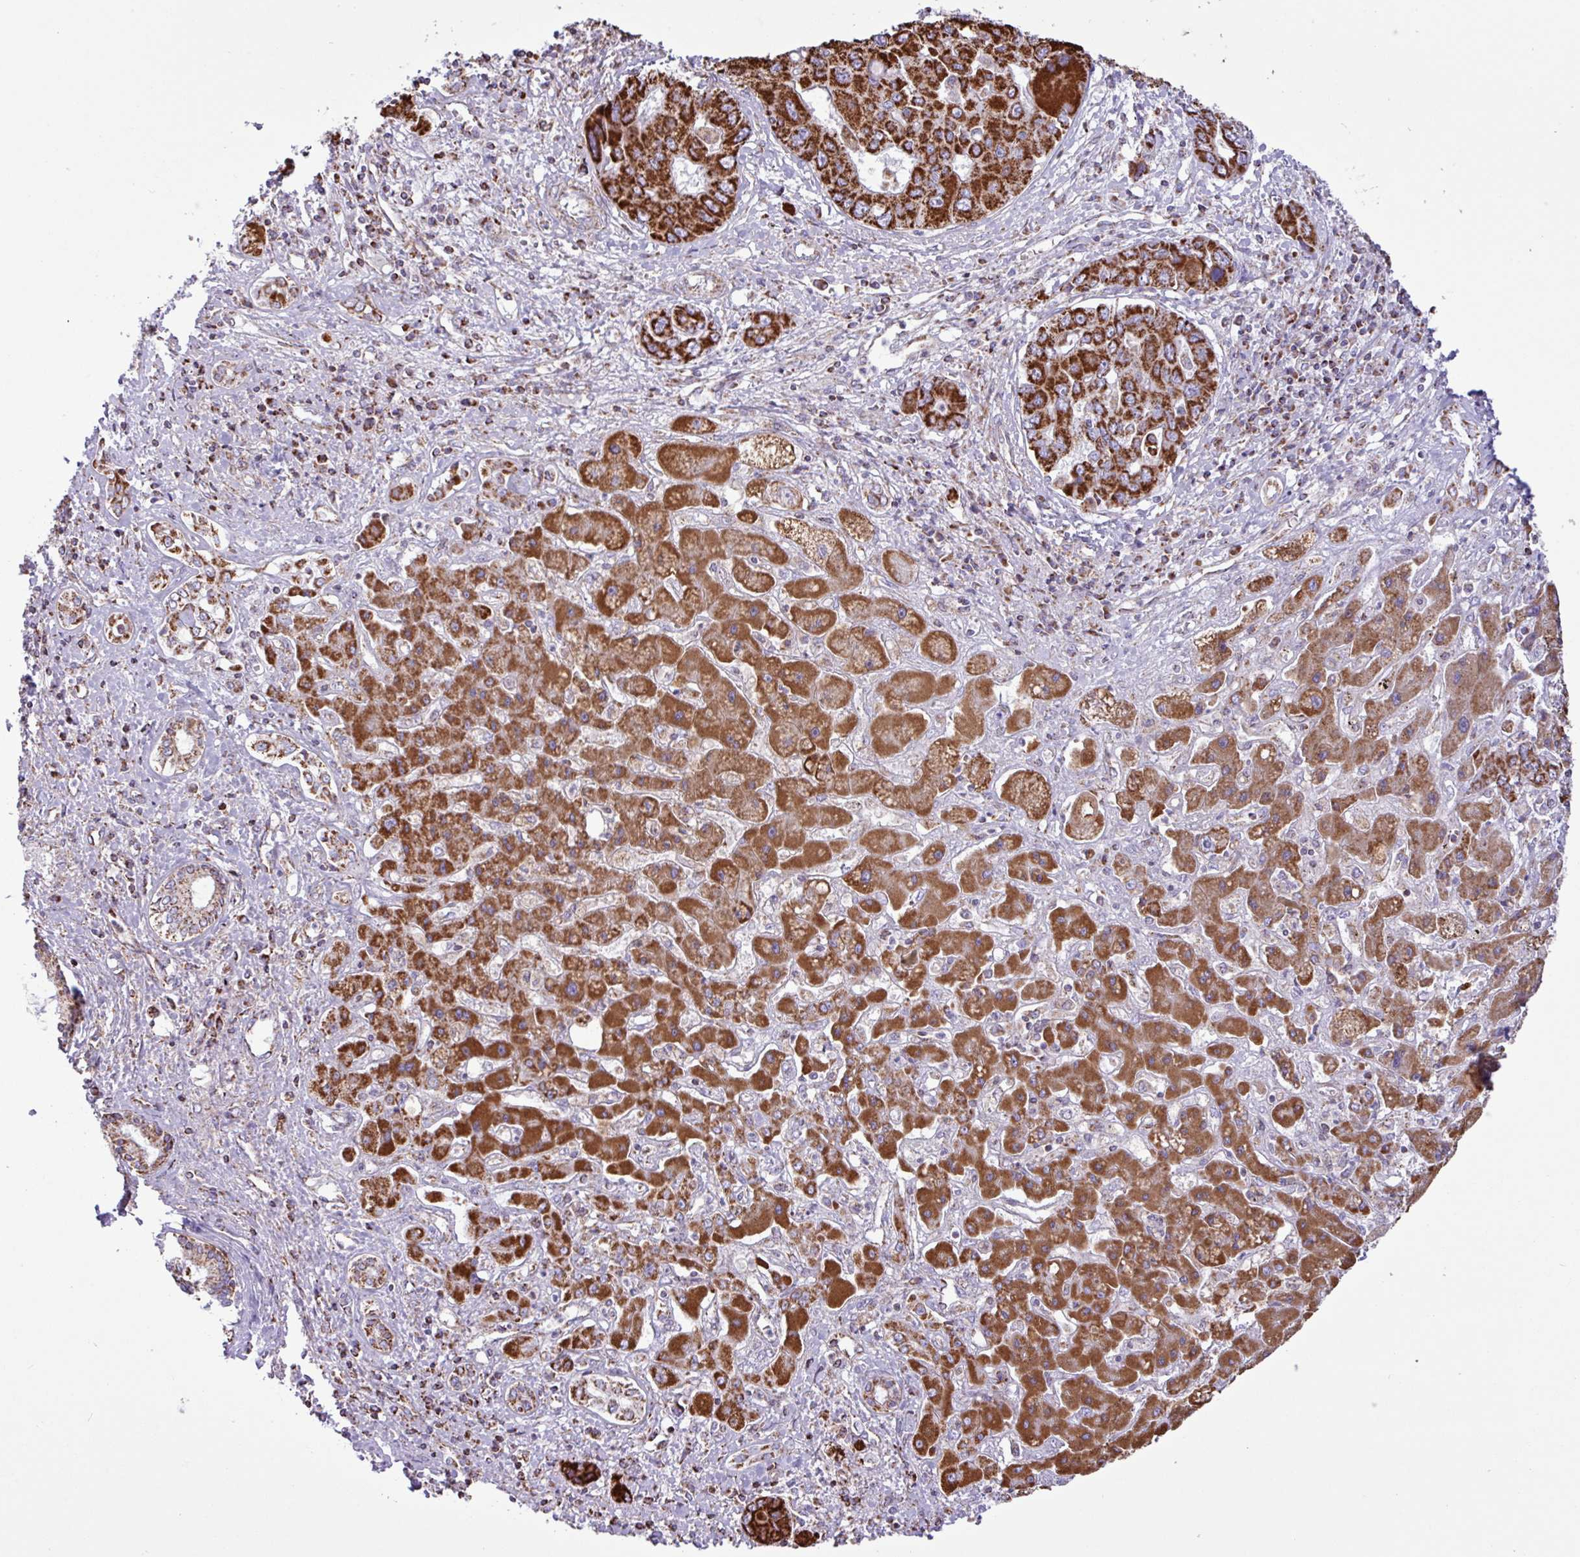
{"staining": {"intensity": "strong", "quantity": ">75%", "location": "cytoplasmic/membranous"}, "tissue": "liver cancer", "cell_type": "Tumor cells", "image_type": "cancer", "snomed": [{"axis": "morphology", "description": "Cholangiocarcinoma"}, {"axis": "topography", "description": "Liver"}], "caption": "Tumor cells exhibit high levels of strong cytoplasmic/membranous expression in approximately >75% of cells in liver cancer.", "gene": "RTL3", "patient": {"sex": "male", "age": 67}}